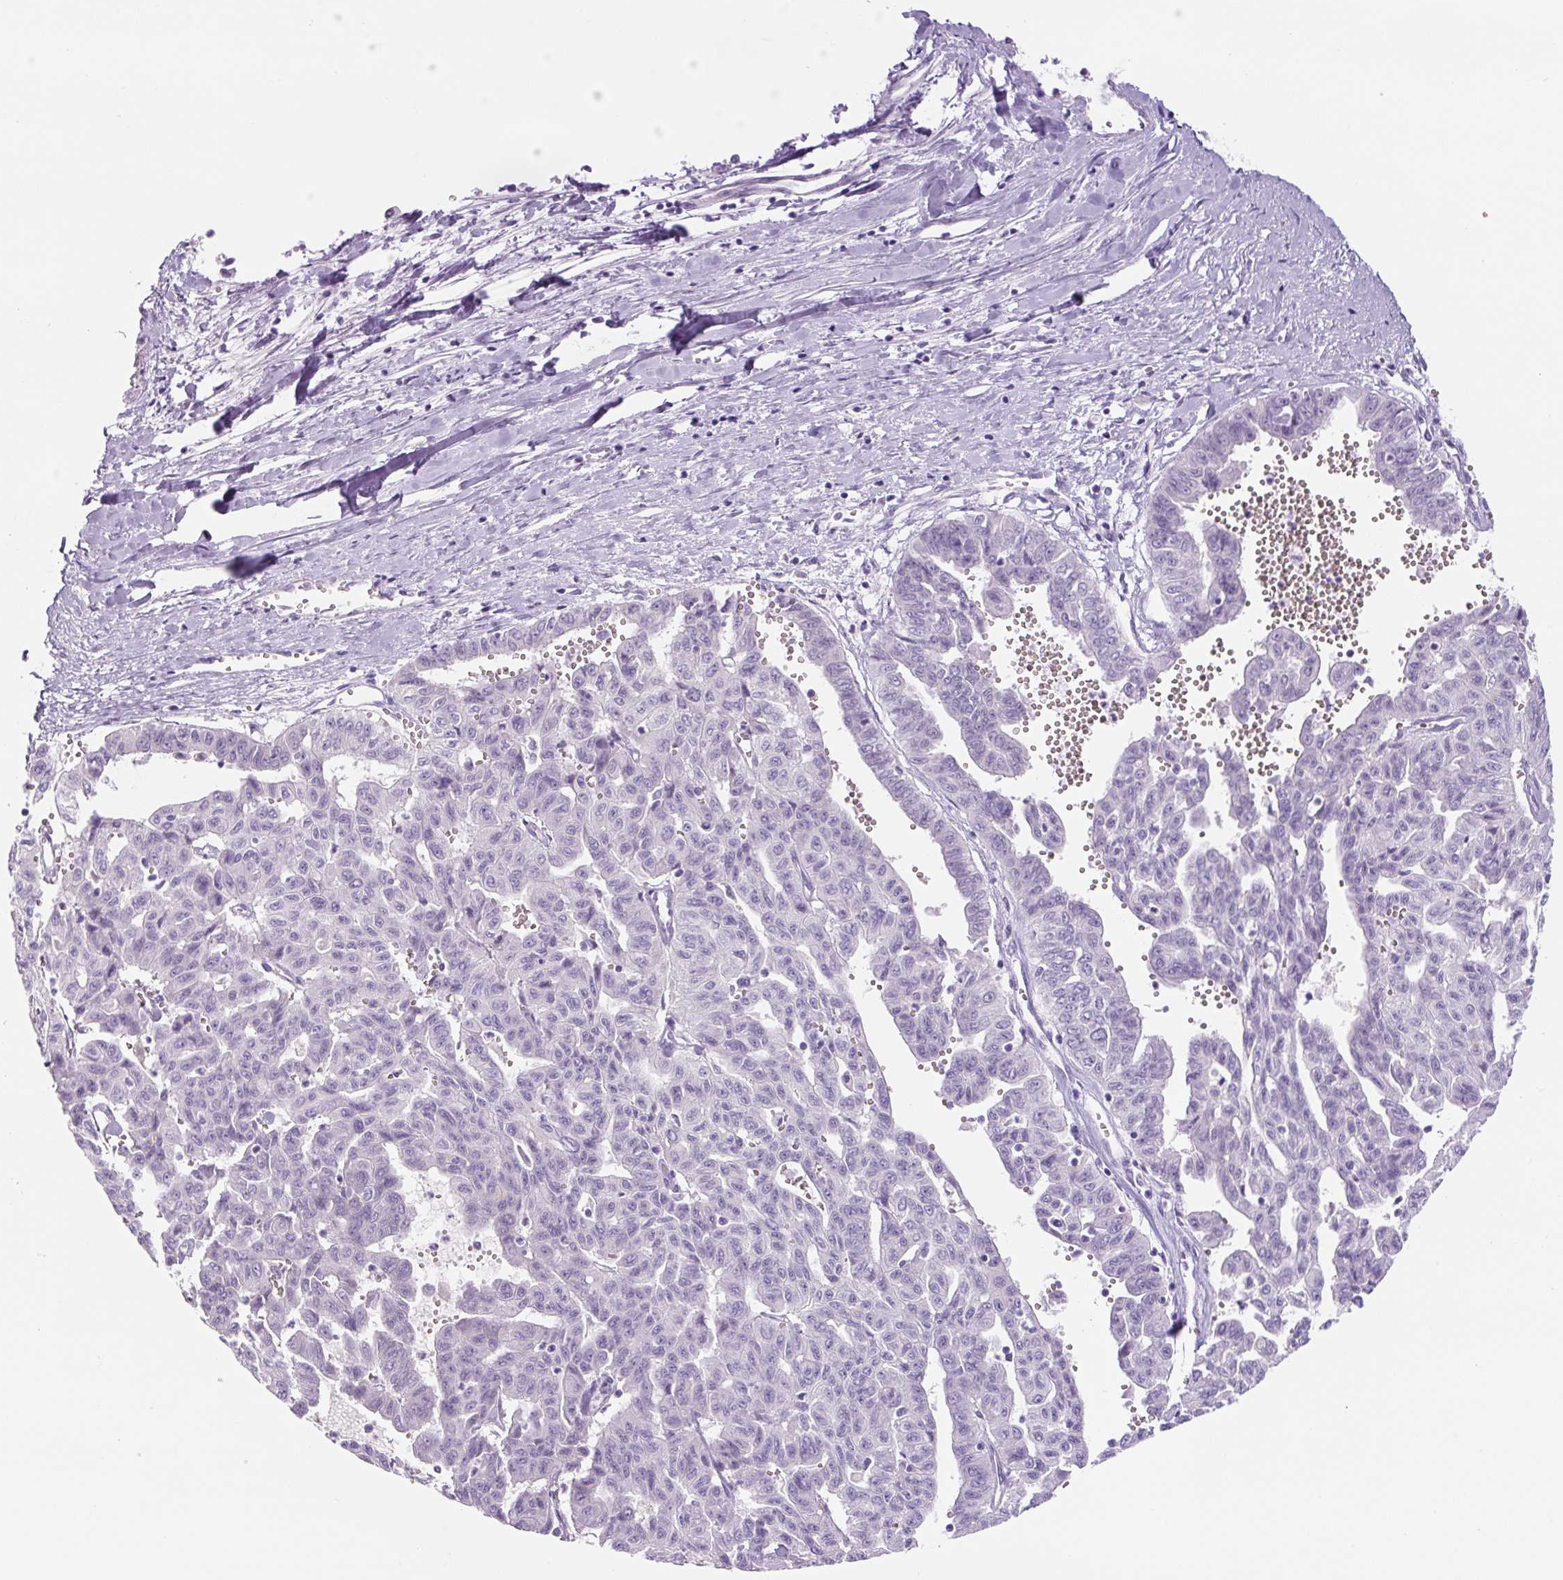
{"staining": {"intensity": "negative", "quantity": "none", "location": "none"}, "tissue": "liver cancer", "cell_type": "Tumor cells", "image_type": "cancer", "snomed": [{"axis": "morphology", "description": "Cholangiocarcinoma"}, {"axis": "topography", "description": "Liver"}], "caption": "Immunohistochemistry photomicrograph of human liver cholangiocarcinoma stained for a protein (brown), which displays no positivity in tumor cells. Brightfield microscopy of immunohistochemistry (IHC) stained with DAB (brown) and hematoxylin (blue), captured at high magnification.", "gene": "YIF1B", "patient": {"sex": "female", "age": 77}}